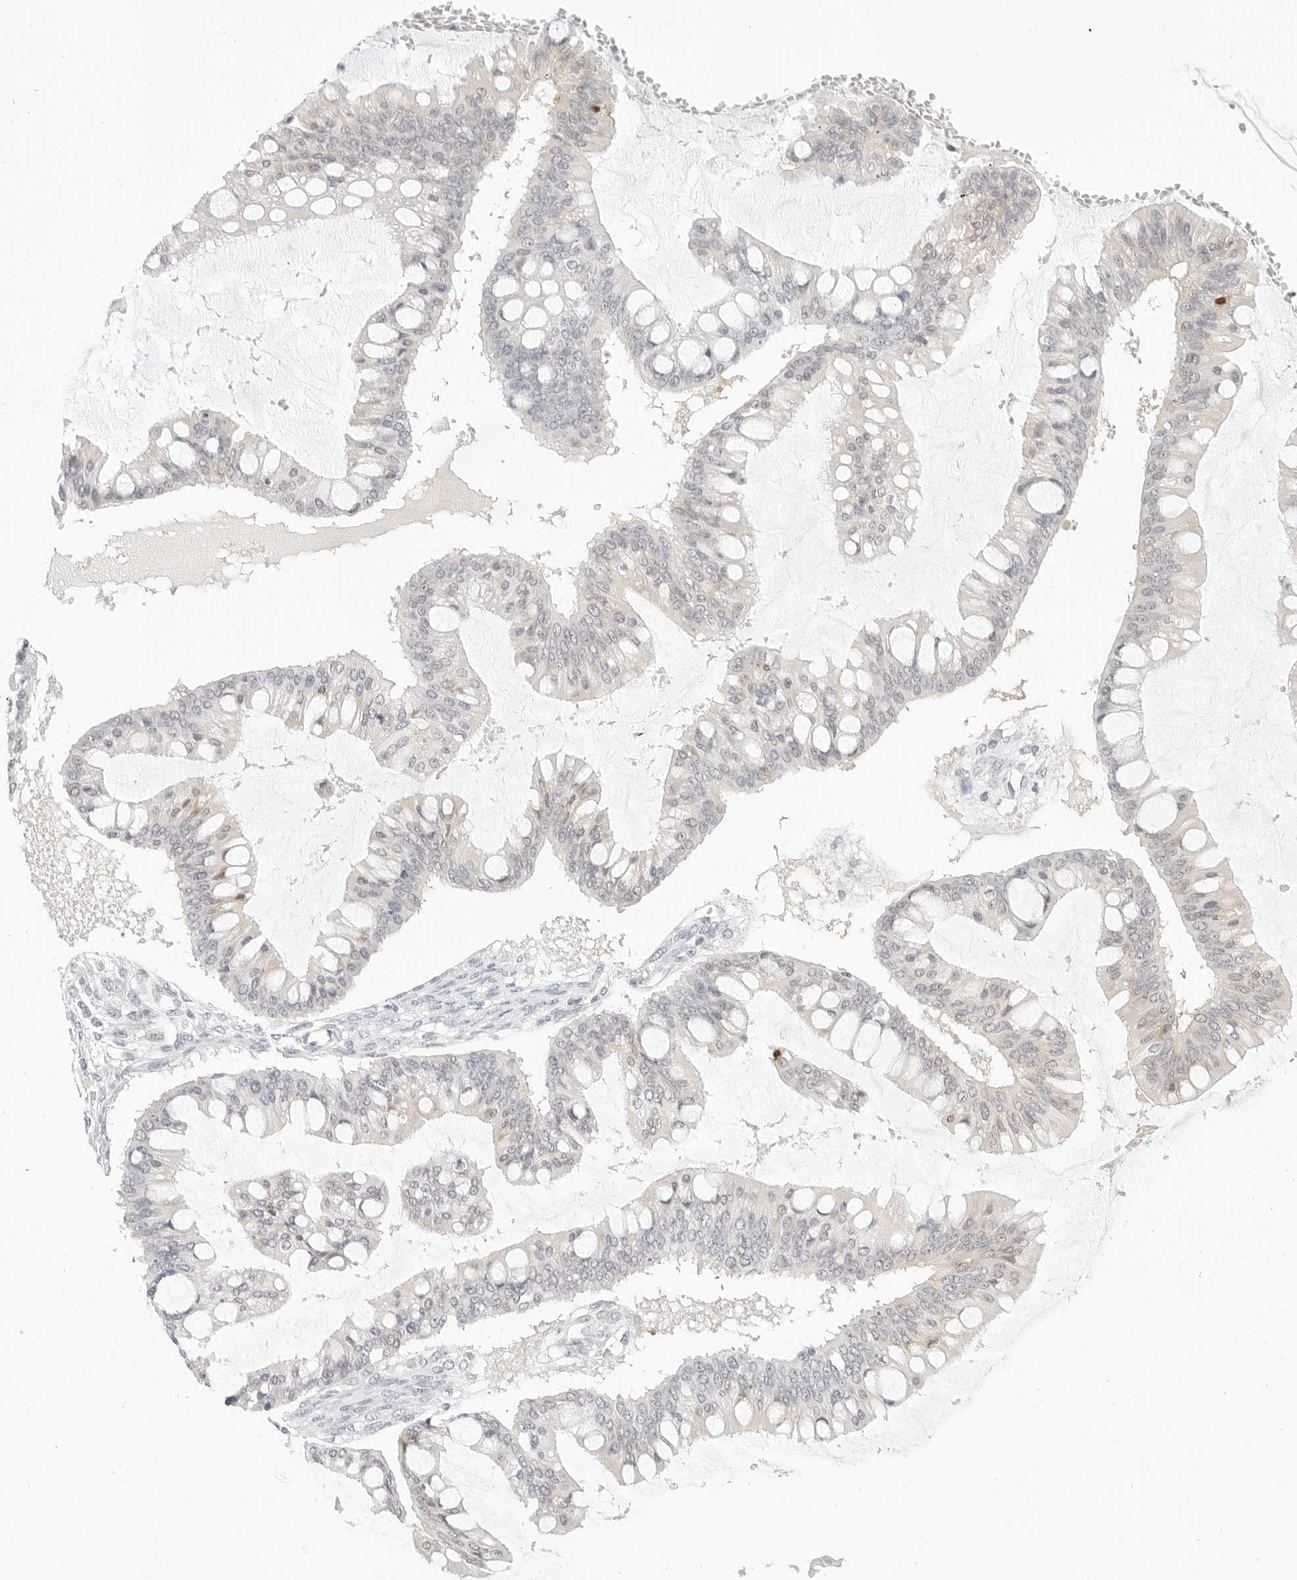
{"staining": {"intensity": "moderate", "quantity": "<25%", "location": "cytoplasmic/membranous"}, "tissue": "ovarian cancer", "cell_type": "Tumor cells", "image_type": "cancer", "snomed": [{"axis": "morphology", "description": "Cystadenocarcinoma, mucinous, NOS"}, {"axis": "topography", "description": "Ovary"}], "caption": "IHC micrograph of ovarian cancer stained for a protein (brown), which displays low levels of moderate cytoplasmic/membranous expression in about <25% of tumor cells.", "gene": "XKR4", "patient": {"sex": "female", "age": 73}}